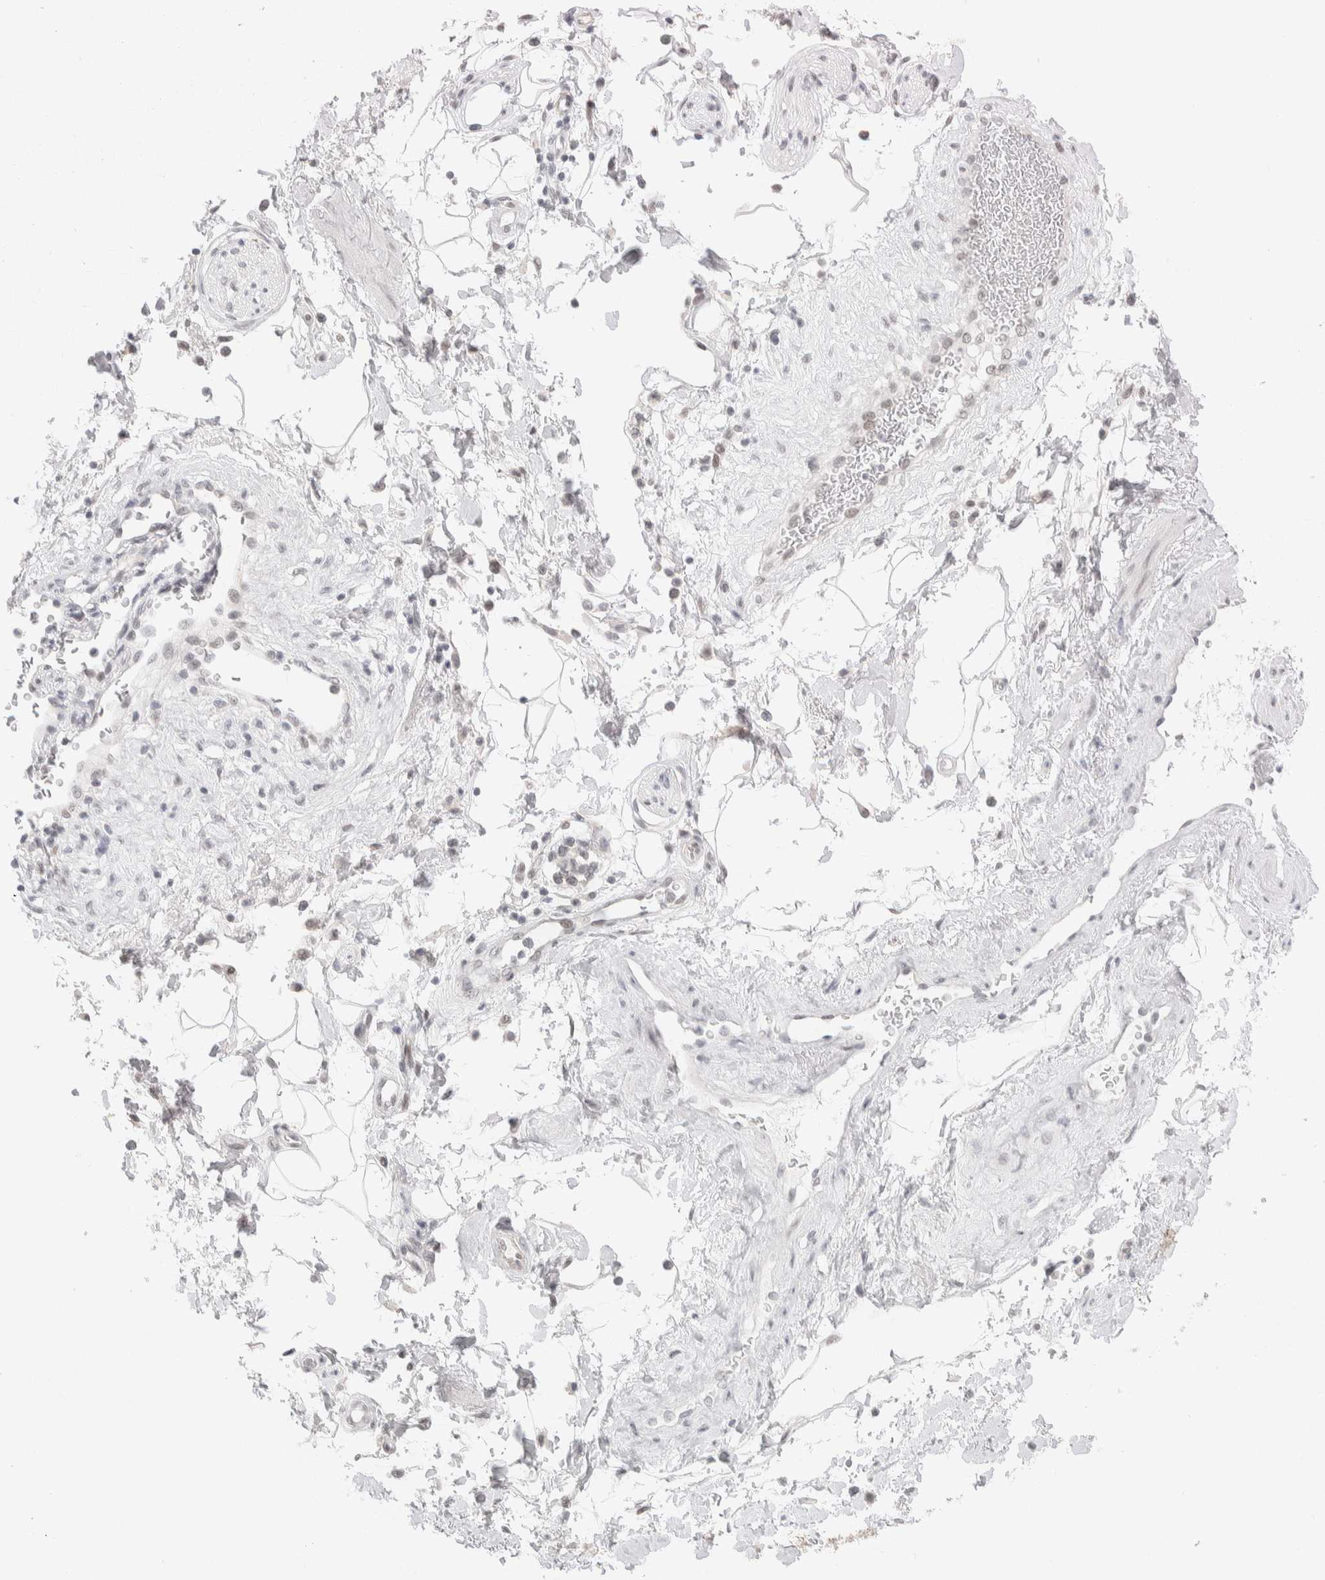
{"staining": {"intensity": "negative", "quantity": "none", "location": "none"}, "tissue": "adipose tissue", "cell_type": "Adipocytes", "image_type": "normal", "snomed": [{"axis": "morphology", "description": "Normal tissue, NOS"}, {"axis": "topography", "description": "Soft tissue"}, {"axis": "topography", "description": "Peripheral nerve tissue"}], "caption": "Adipocytes are negative for protein expression in benign human adipose tissue. (Immunohistochemistry (ihc), brightfield microscopy, high magnification).", "gene": "CDH17", "patient": {"sex": "female", "age": 71}}